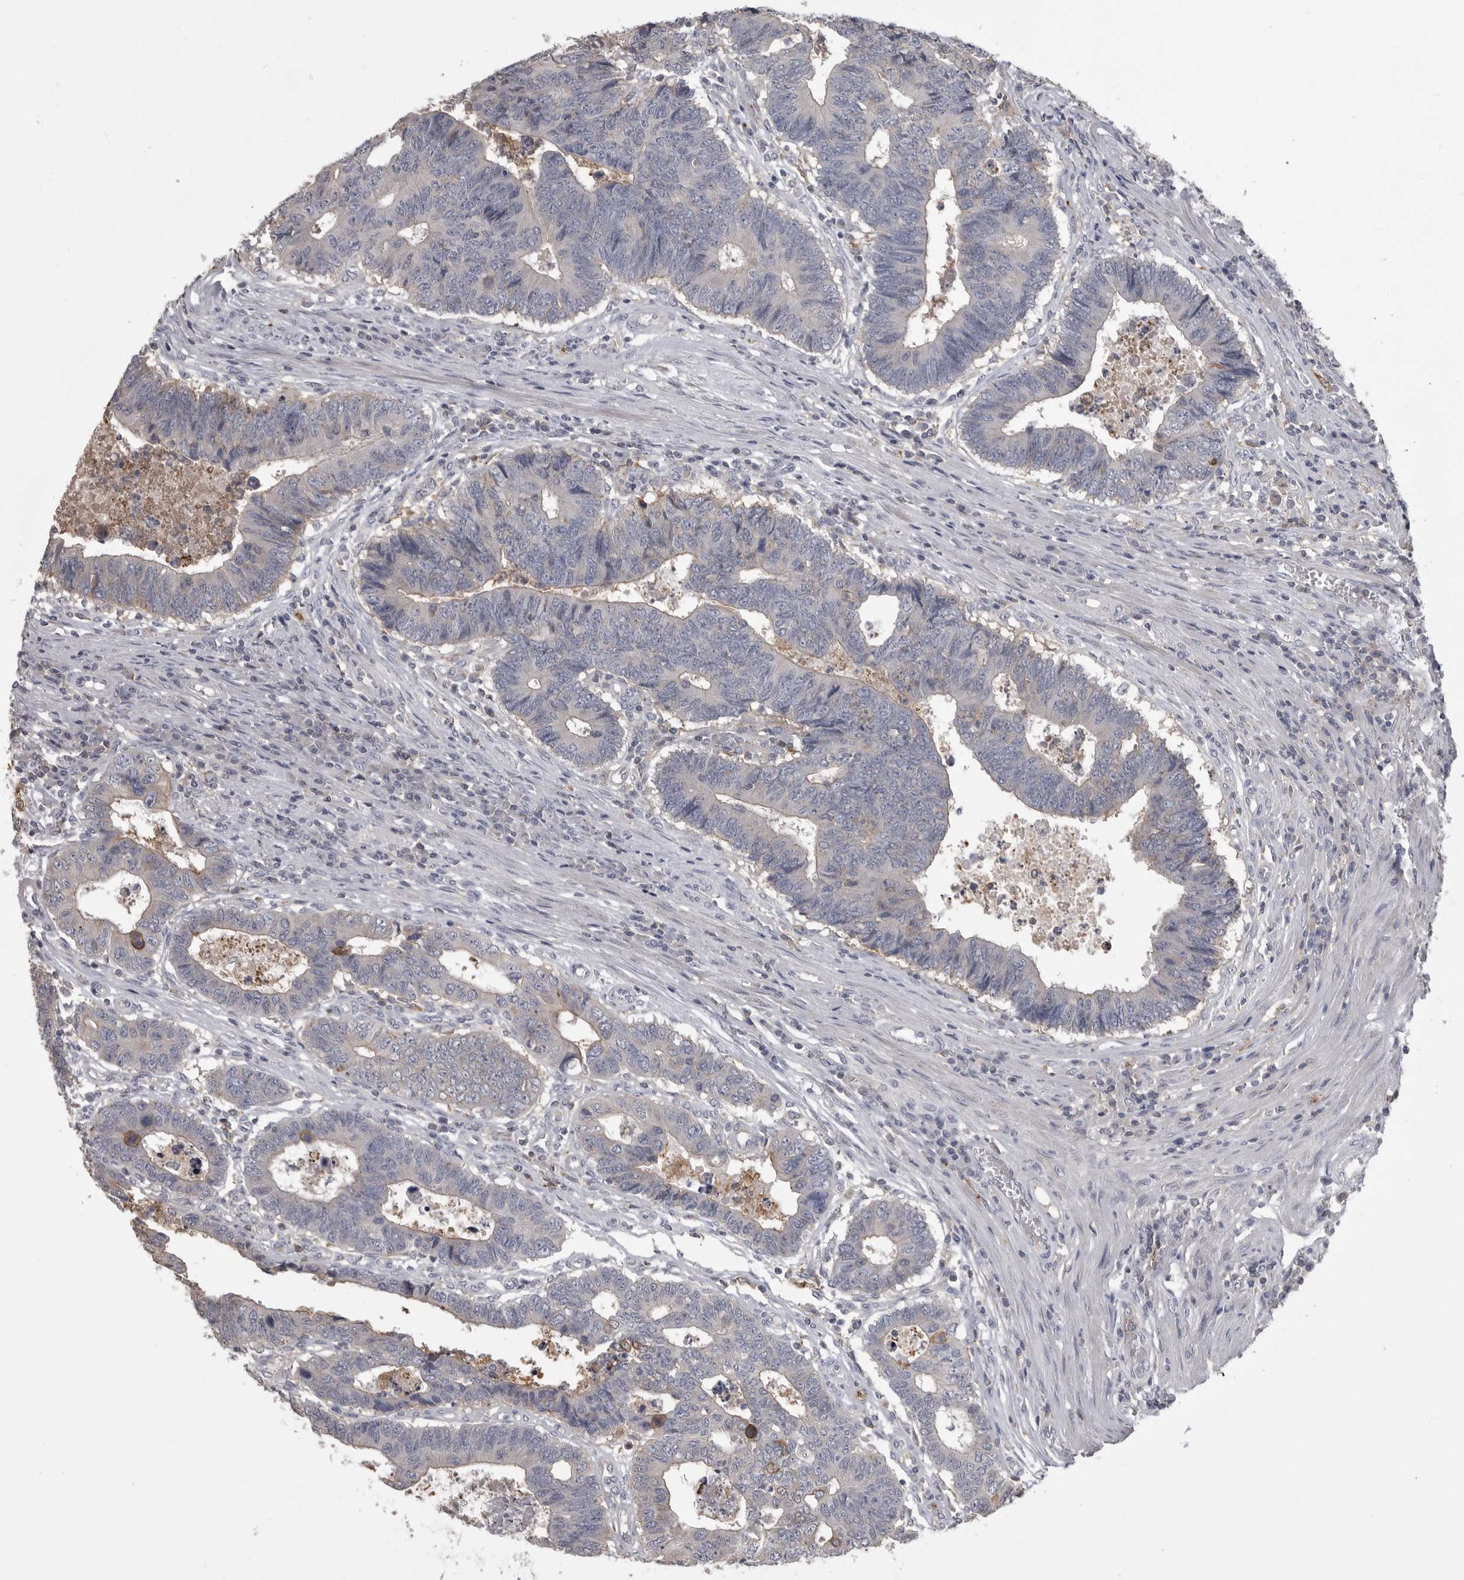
{"staining": {"intensity": "weak", "quantity": "<25%", "location": "cytoplasmic/membranous"}, "tissue": "colorectal cancer", "cell_type": "Tumor cells", "image_type": "cancer", "snomed": [{"axis": "morphology", "description": "Adenocarcinoma, NOS"}, {"axis": "topography", "description": "Rectum"}], "caption": "The photomicrograph reveals no significant staining in tumor cells of colorectal cancer (adenocarcinoma).", "gene": "CMTM6", "patient": {"sex": "male", "age": 84}}